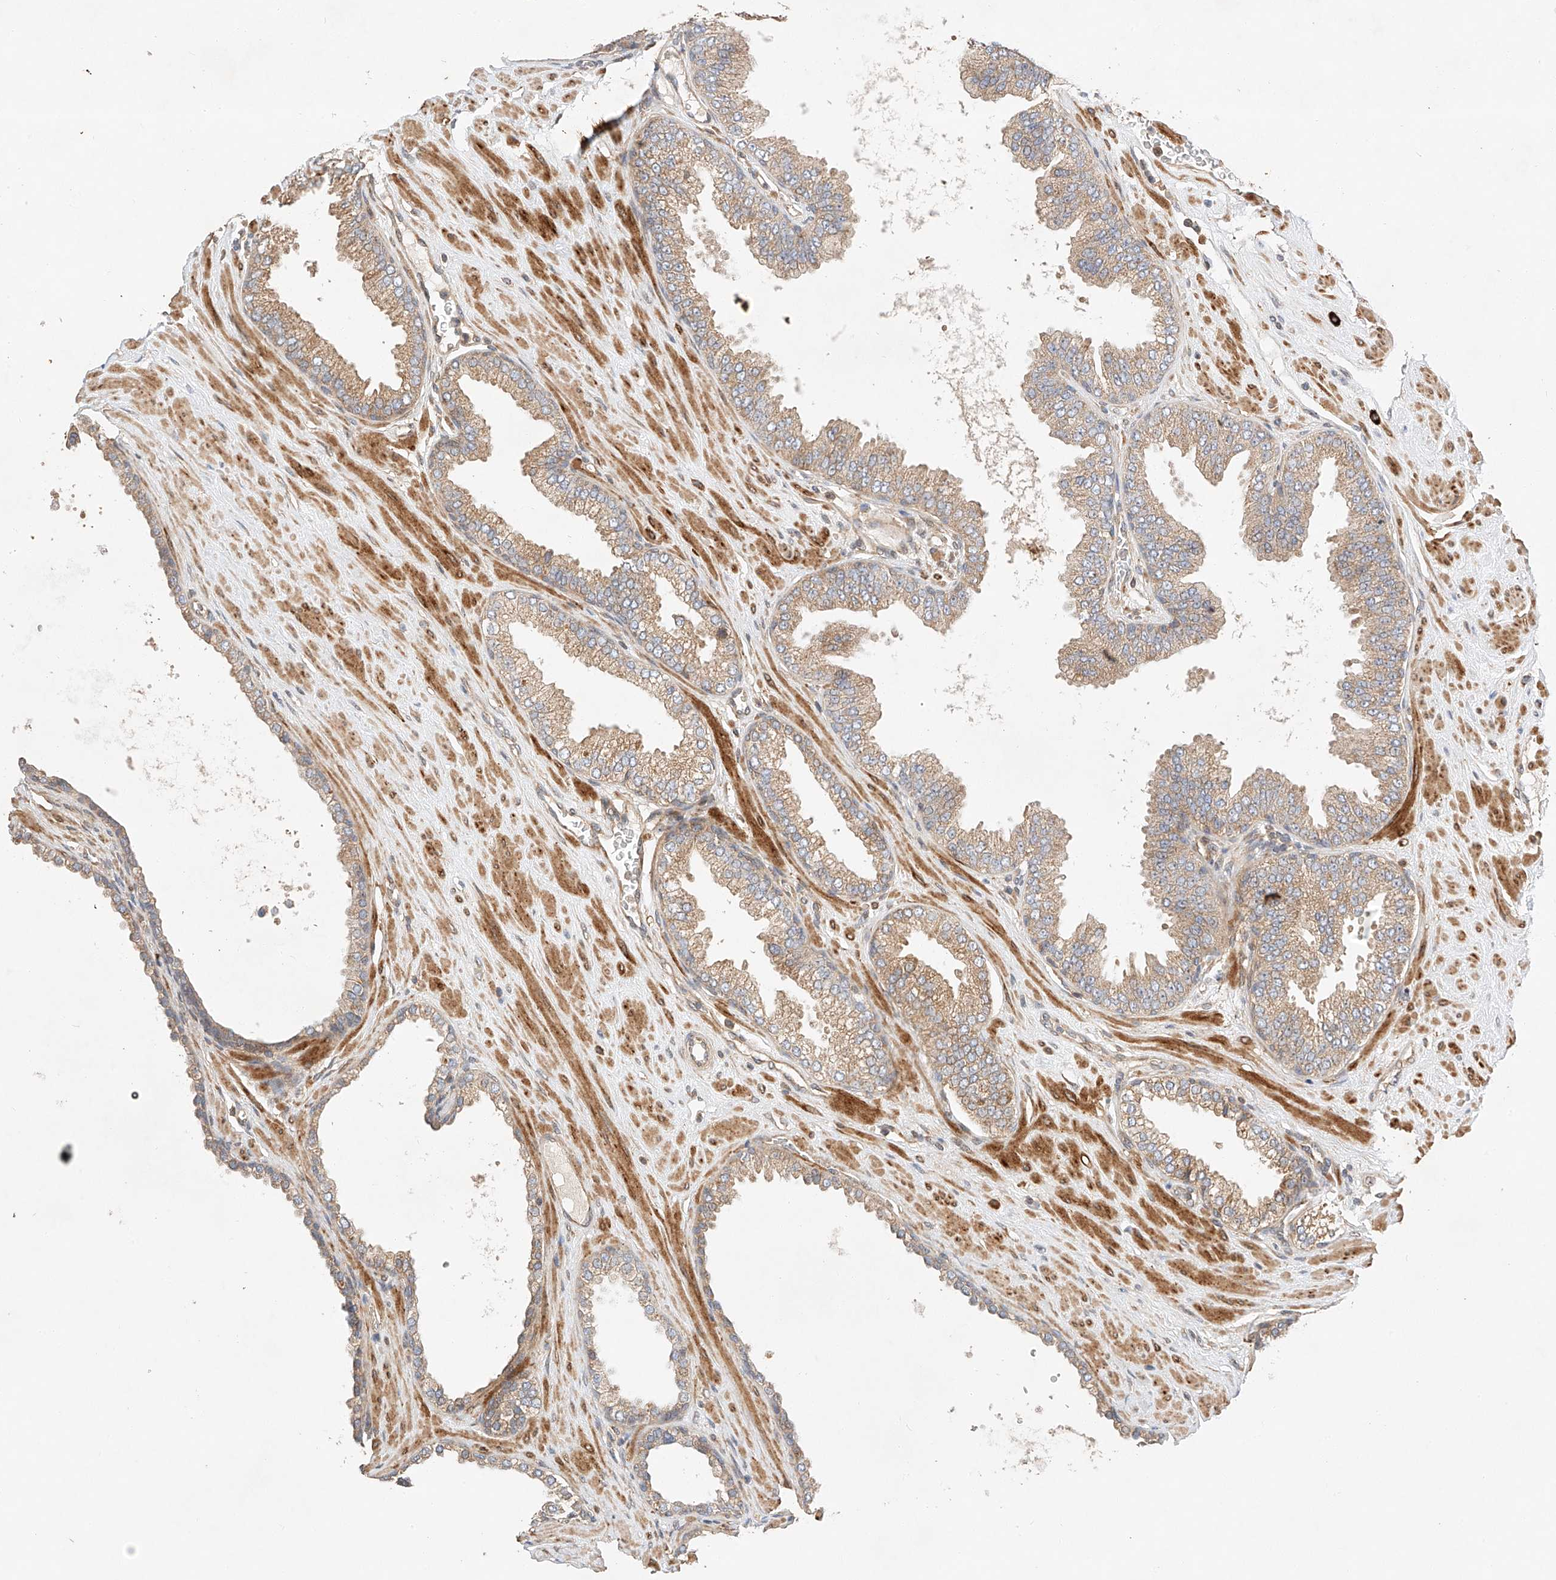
{"staining": {"intensity": "weak", "quantity": ">75%", "location": "cytoplasmic/membranous"}, "tissue": "prostate cancer", "cell_type": "Tumor cells", "image_type": "cancer", "snomed": [{"axis": "morphology", "description": "Adenocarcinoma, Low grade"}, {"axis": "topography", "description": "Prostate"}], "caption": "Prostate cancer stained with a protein marker displays weak staining in tumor cells.", "gene": "RAB23", "patient": {"sex": "male", "age": 62}}